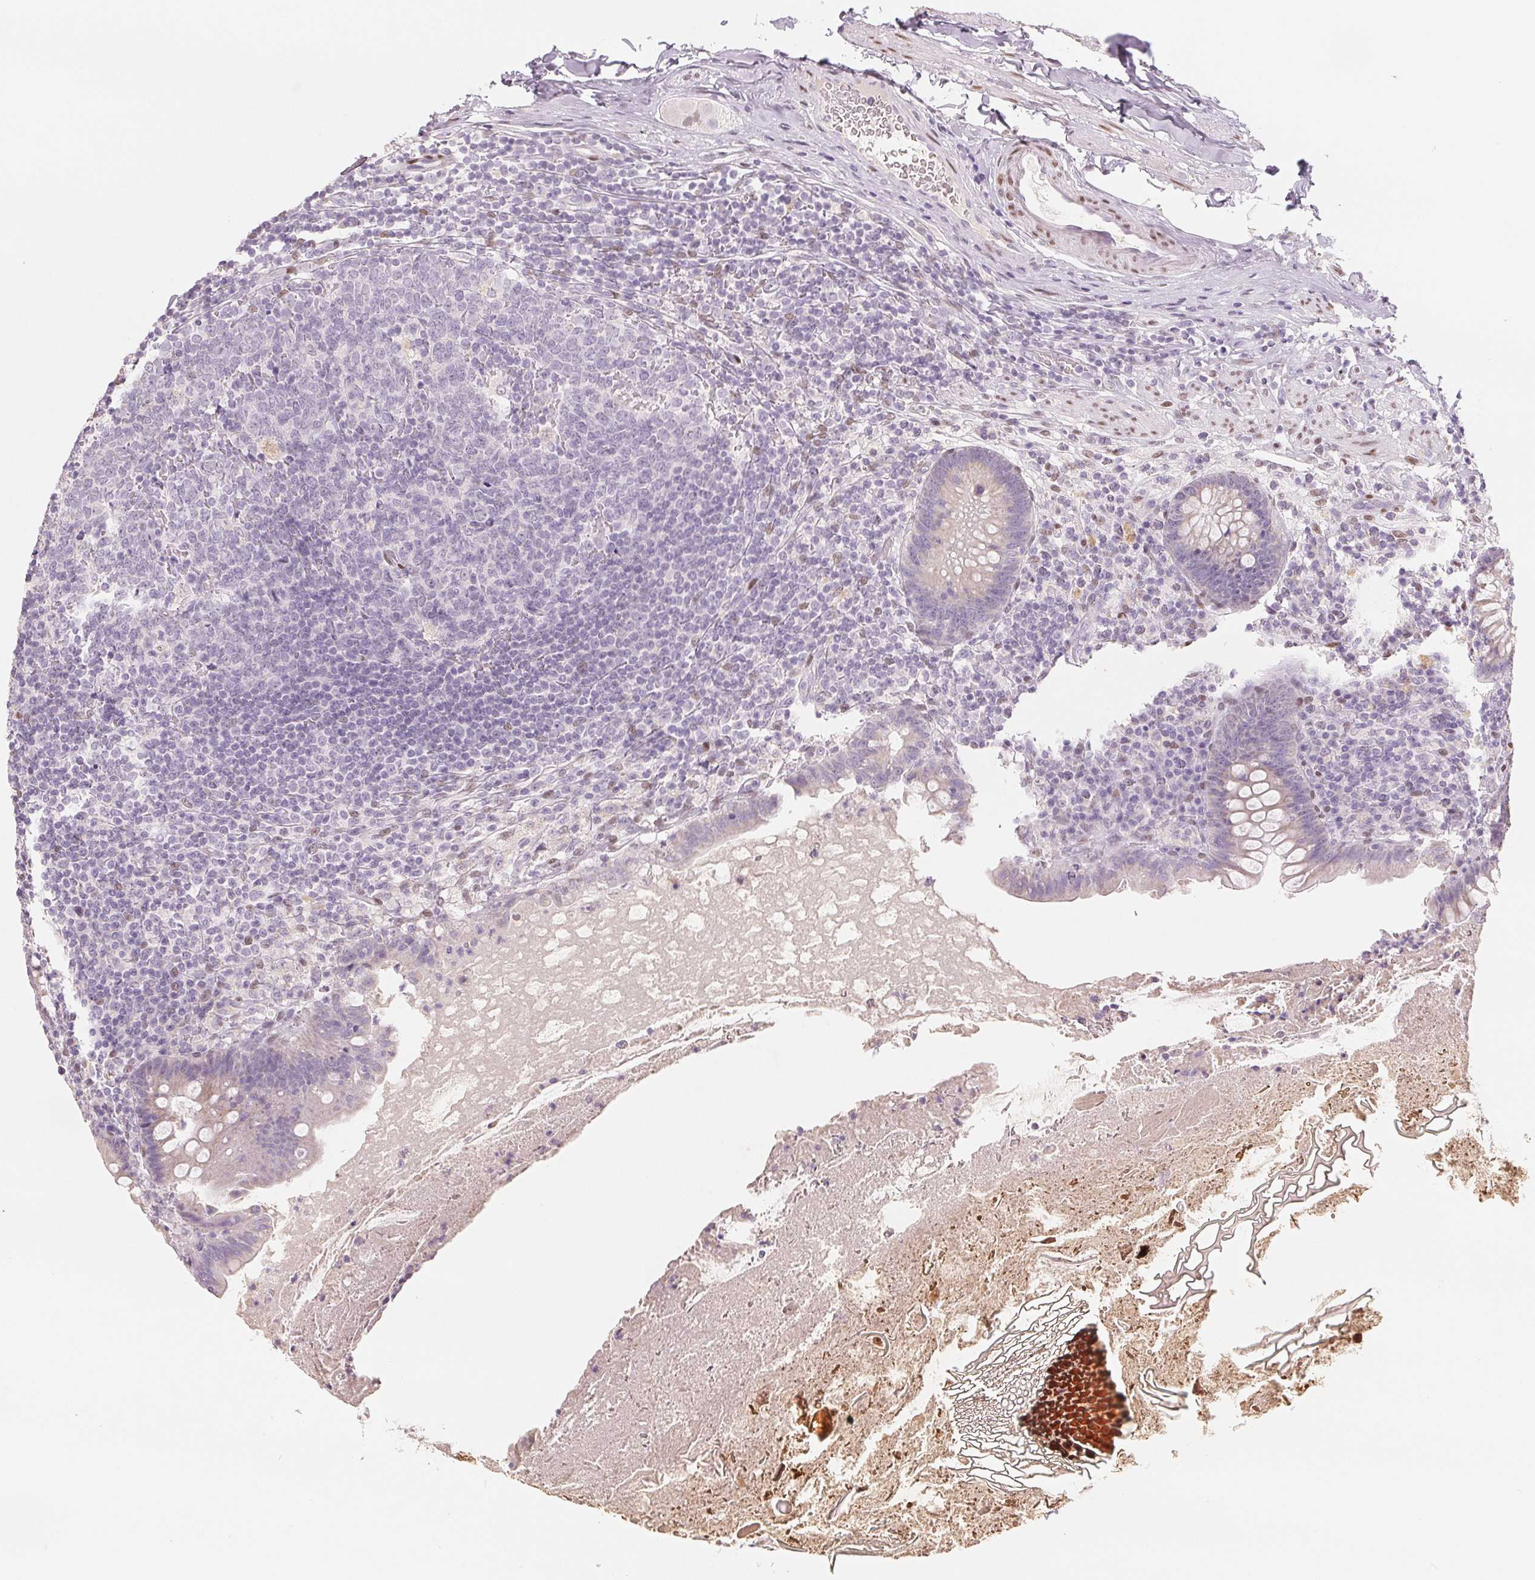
{"staining": {"intensity": "weak", "quantity": "<25%", "location": "cytoplasmic/membranous"}, "tissue": "appendix", "cell_type": "Glandular cells", "image_type": "normal", "snomed": [{"axis": "morphology", "description": "Normal tissue, NOS"}, {"axis": "topography", "description": "Appendix"}], "caption": "A high-resolution micrograph shows immunohistochemistry staining of unremarkable appendix, which demonstrates no significant staining in glandular cells.", "gene": "SMARCD3", "patient": {"sex": "male", "age": 47}}